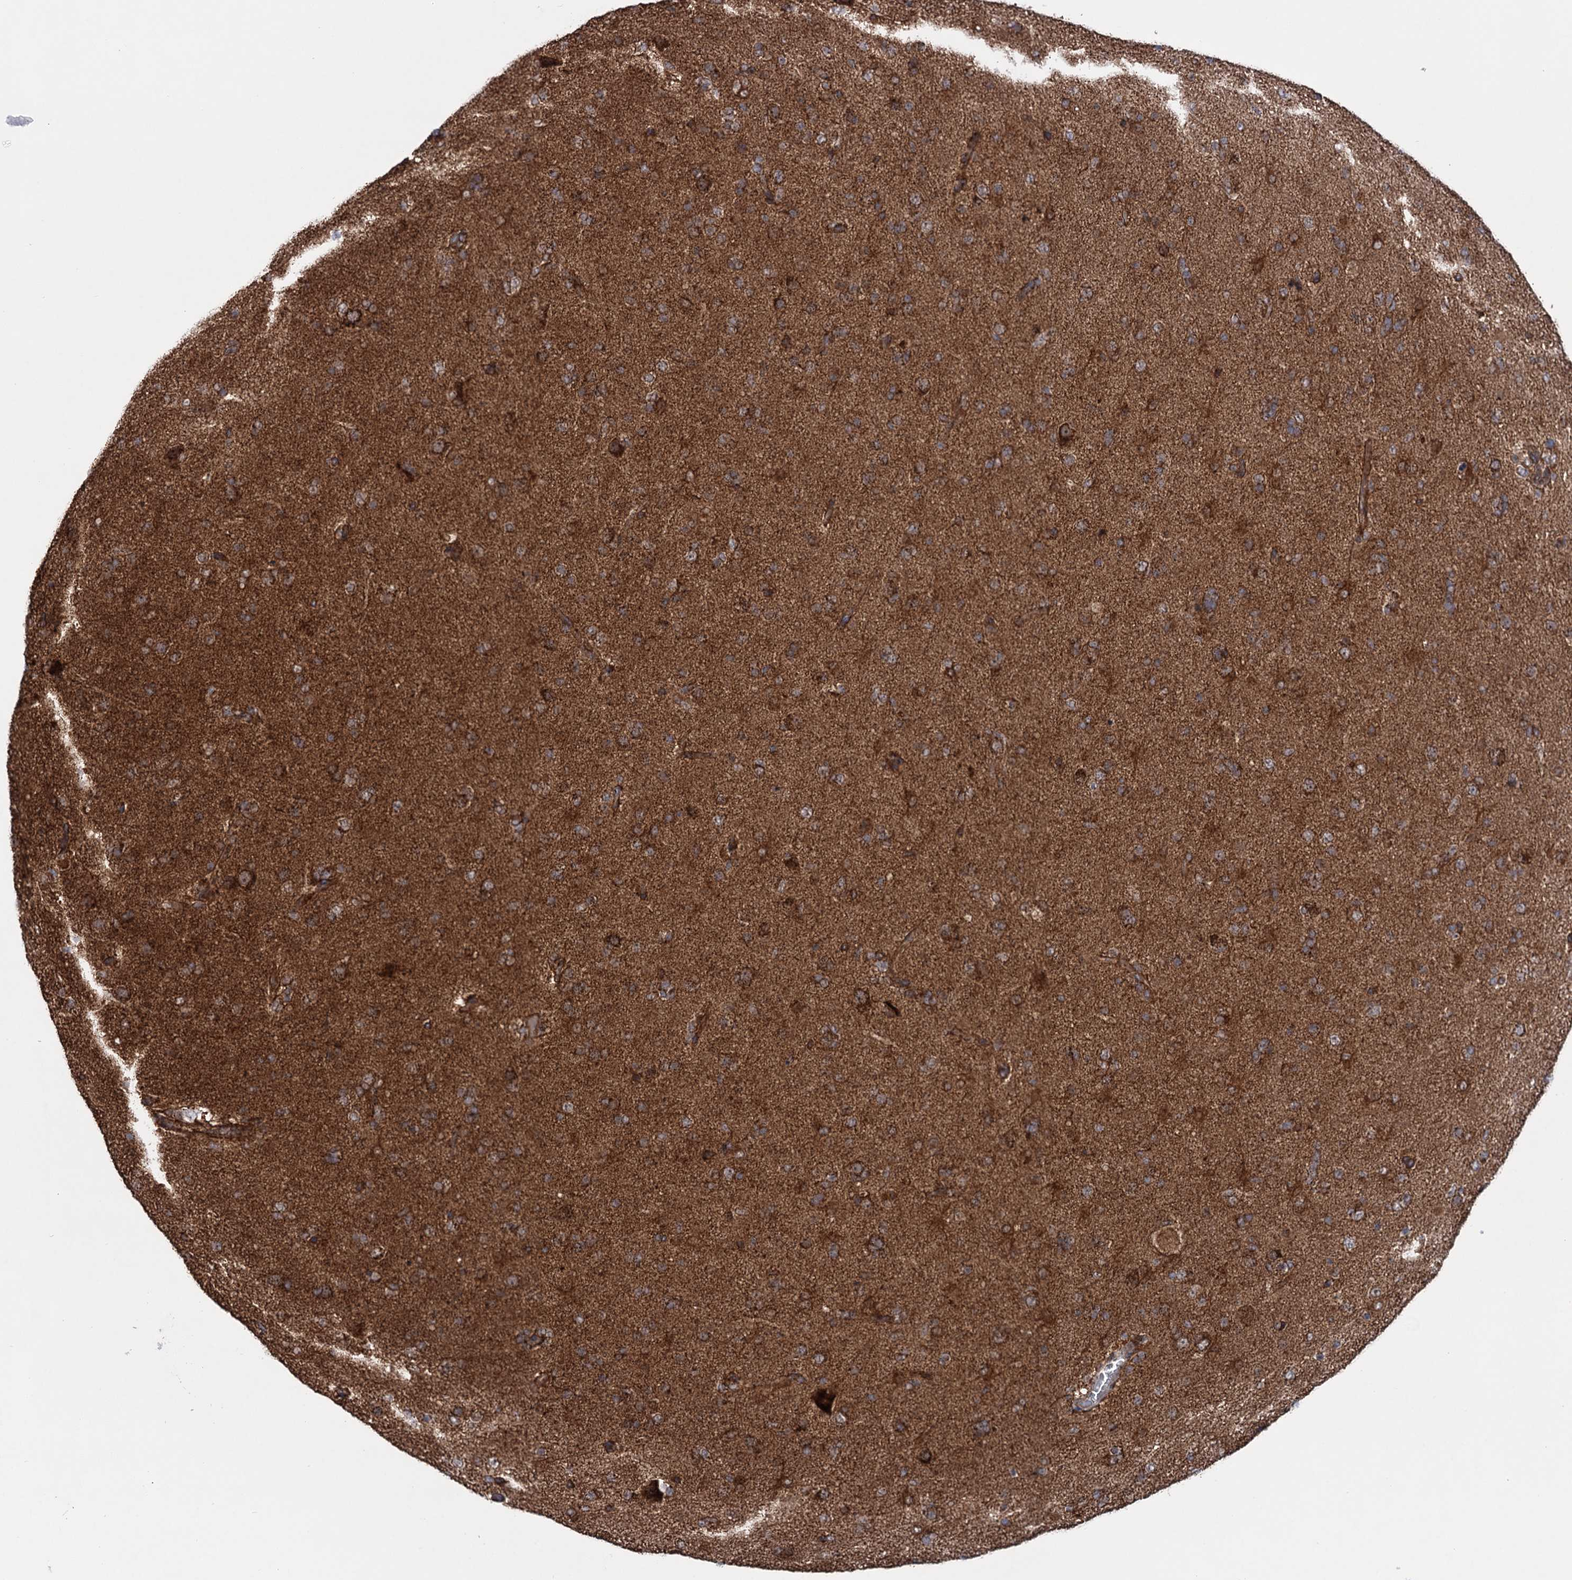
{"staining": {"intensity": "moderate", "quantity": "25%-75%", "location": "cytoplasmic/membranous"}, "tissue": "glioma", "cell_type": "Tumor cells", "image_type": "cancer", "snomed": [{"axis": "morphology", "description": "Glioma, malignant, Low grade"}, {"axis": "topography", "description": "Brain"}], "caption": "This photomicrograph reveals immunohistochemistry (IHC) staining of glioma, with medium moderate cytoplasmic/membranous staining in approximately 25%-75% of tumor cells.", "gene": "SUCLA2", "patient": {"sex": "male", "age": 65}}